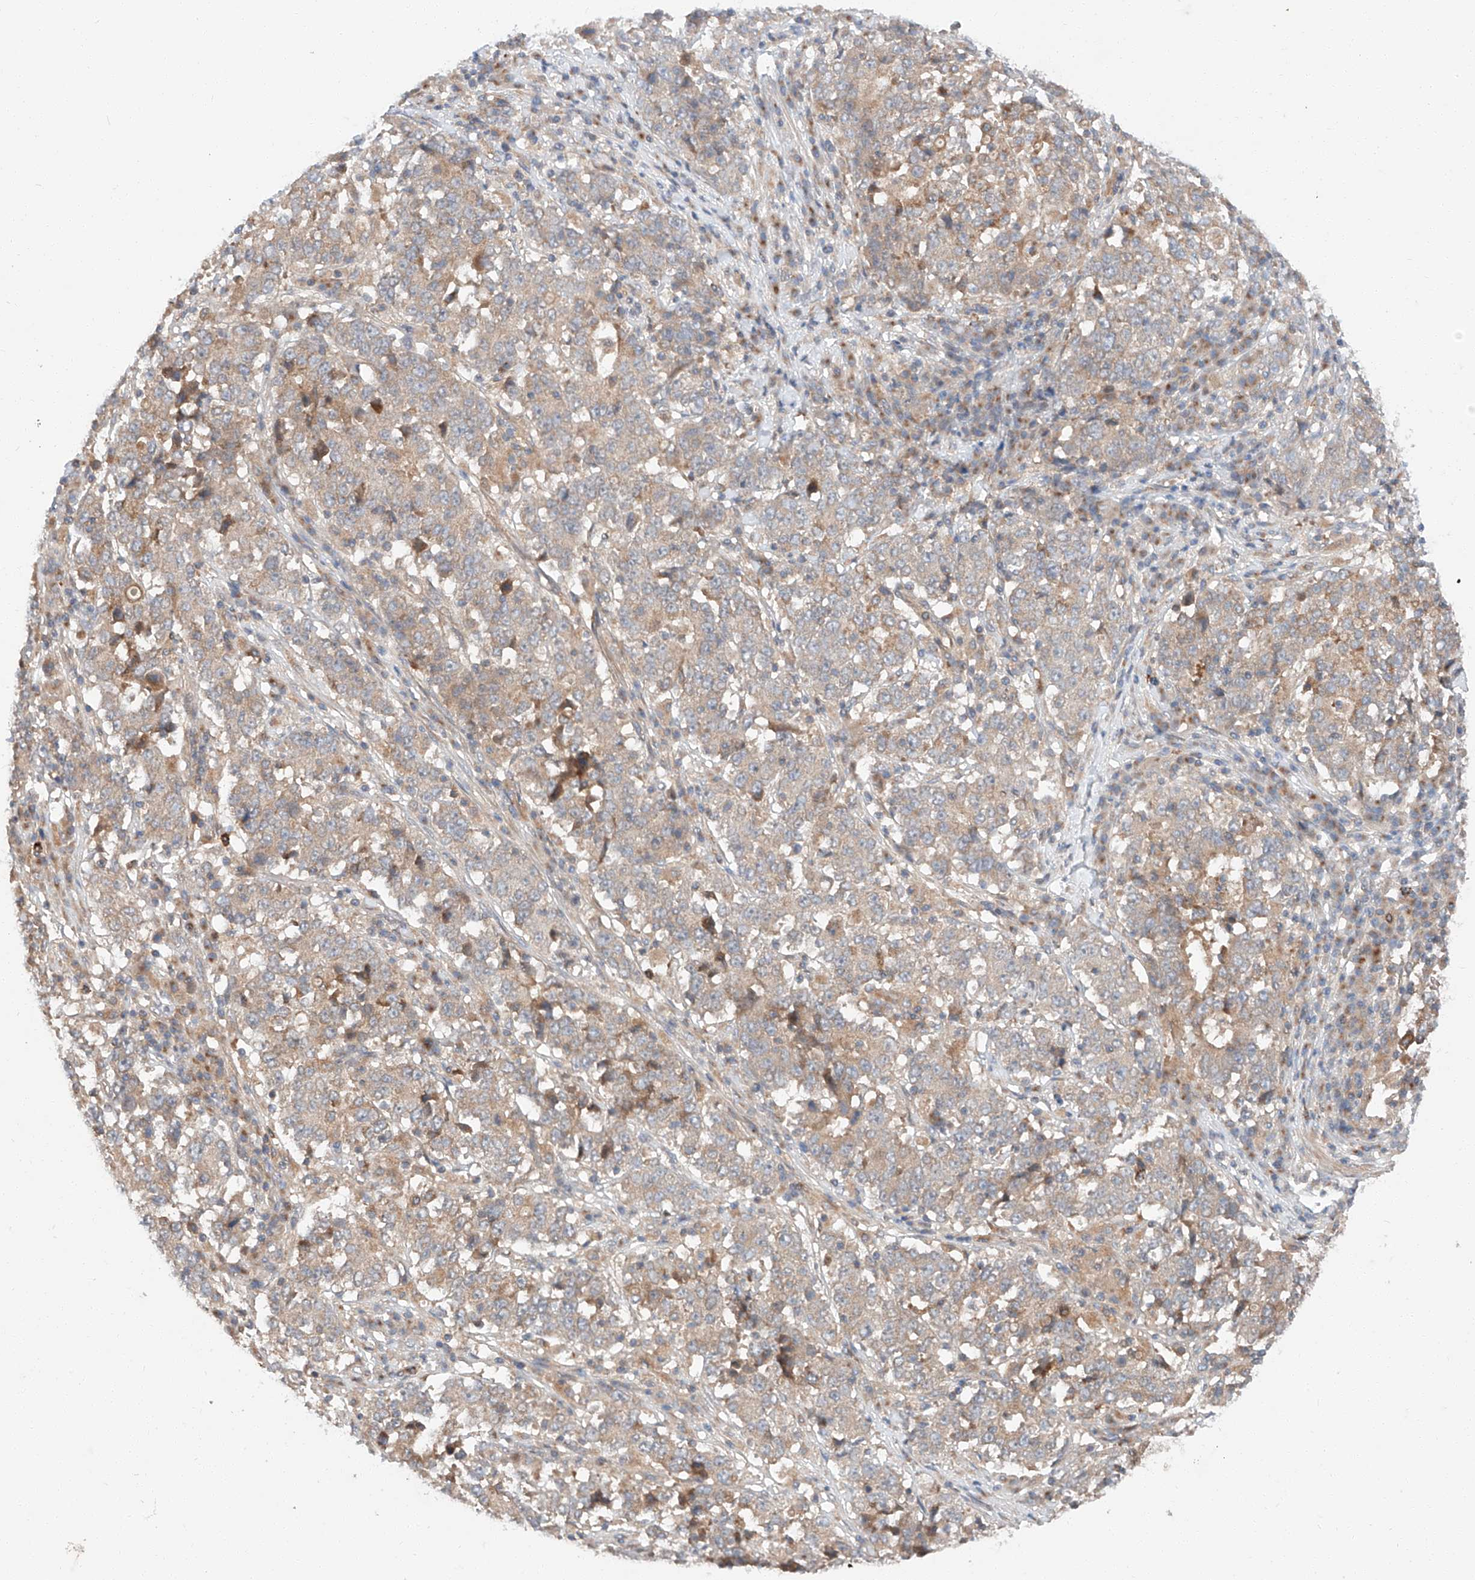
{"staining": {"intensity": "weak", "quantity": ">75%", "location": "cytoplasmic/membranous"}, "tissue": "stomach cancer", "cell_type": "Tumor cells", "image_type": "cancer", "snomed": [{"axis": "morphology", "description": "Adenocarcinoma, NOS"}, {"axis": "topography", "description": "Stomach"}], "caption": "An immunohistochemistry (IHC) histopathology image of neoplastic tissue is shown. Protein staining in brown shows weak cytoplasmic/membranous positivity in adenocarcinoma (stomach) within tumor cells. (IHC, brightfield microscopy, high magnification).", "gene": "XPNPEP1", "patient": {"sex": "male", "age": 59}}